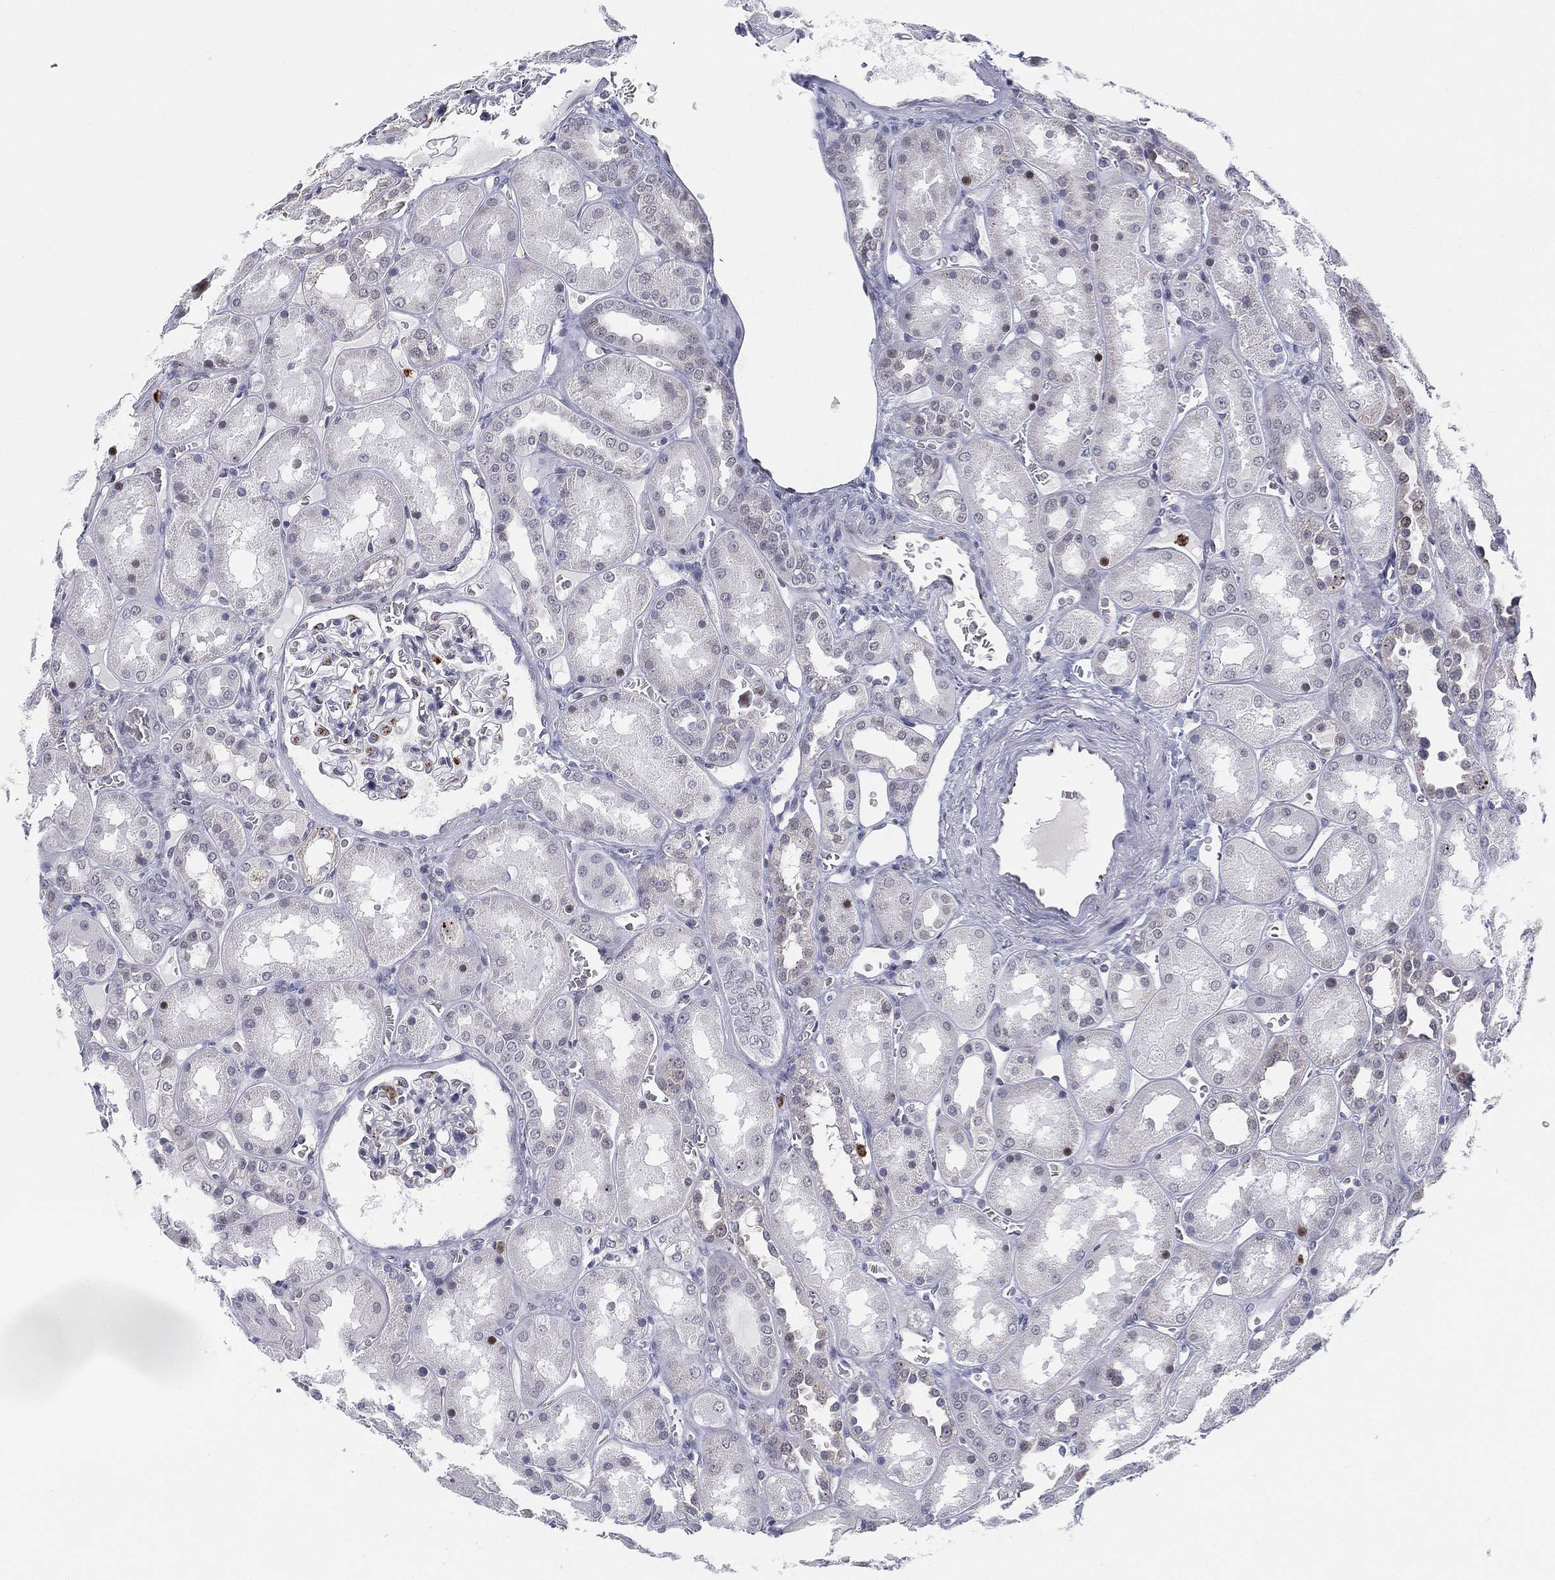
{"staining": {"intensity": "moderate", "quantity": "<25%", "location": "nuclear"}, "tissue": "kidney", "cell_type": "Cells in glomeruli", "image_type": "normal", "snomed": [{"axis": "morphology", "description": "Normal tissue, NOS"}, {"axis": "topography", "description": "Kidney"}], "caption": "Unremarkable kidney shows moderate nuclear staining in approximately <25% of cells in glomeruli, visualized by immunohistochemistry. The protein of interest is shown in brown color, while the nuclei are stained blue.", "gene": "CD177", "patient": {"sex": "male", "age": 73}}